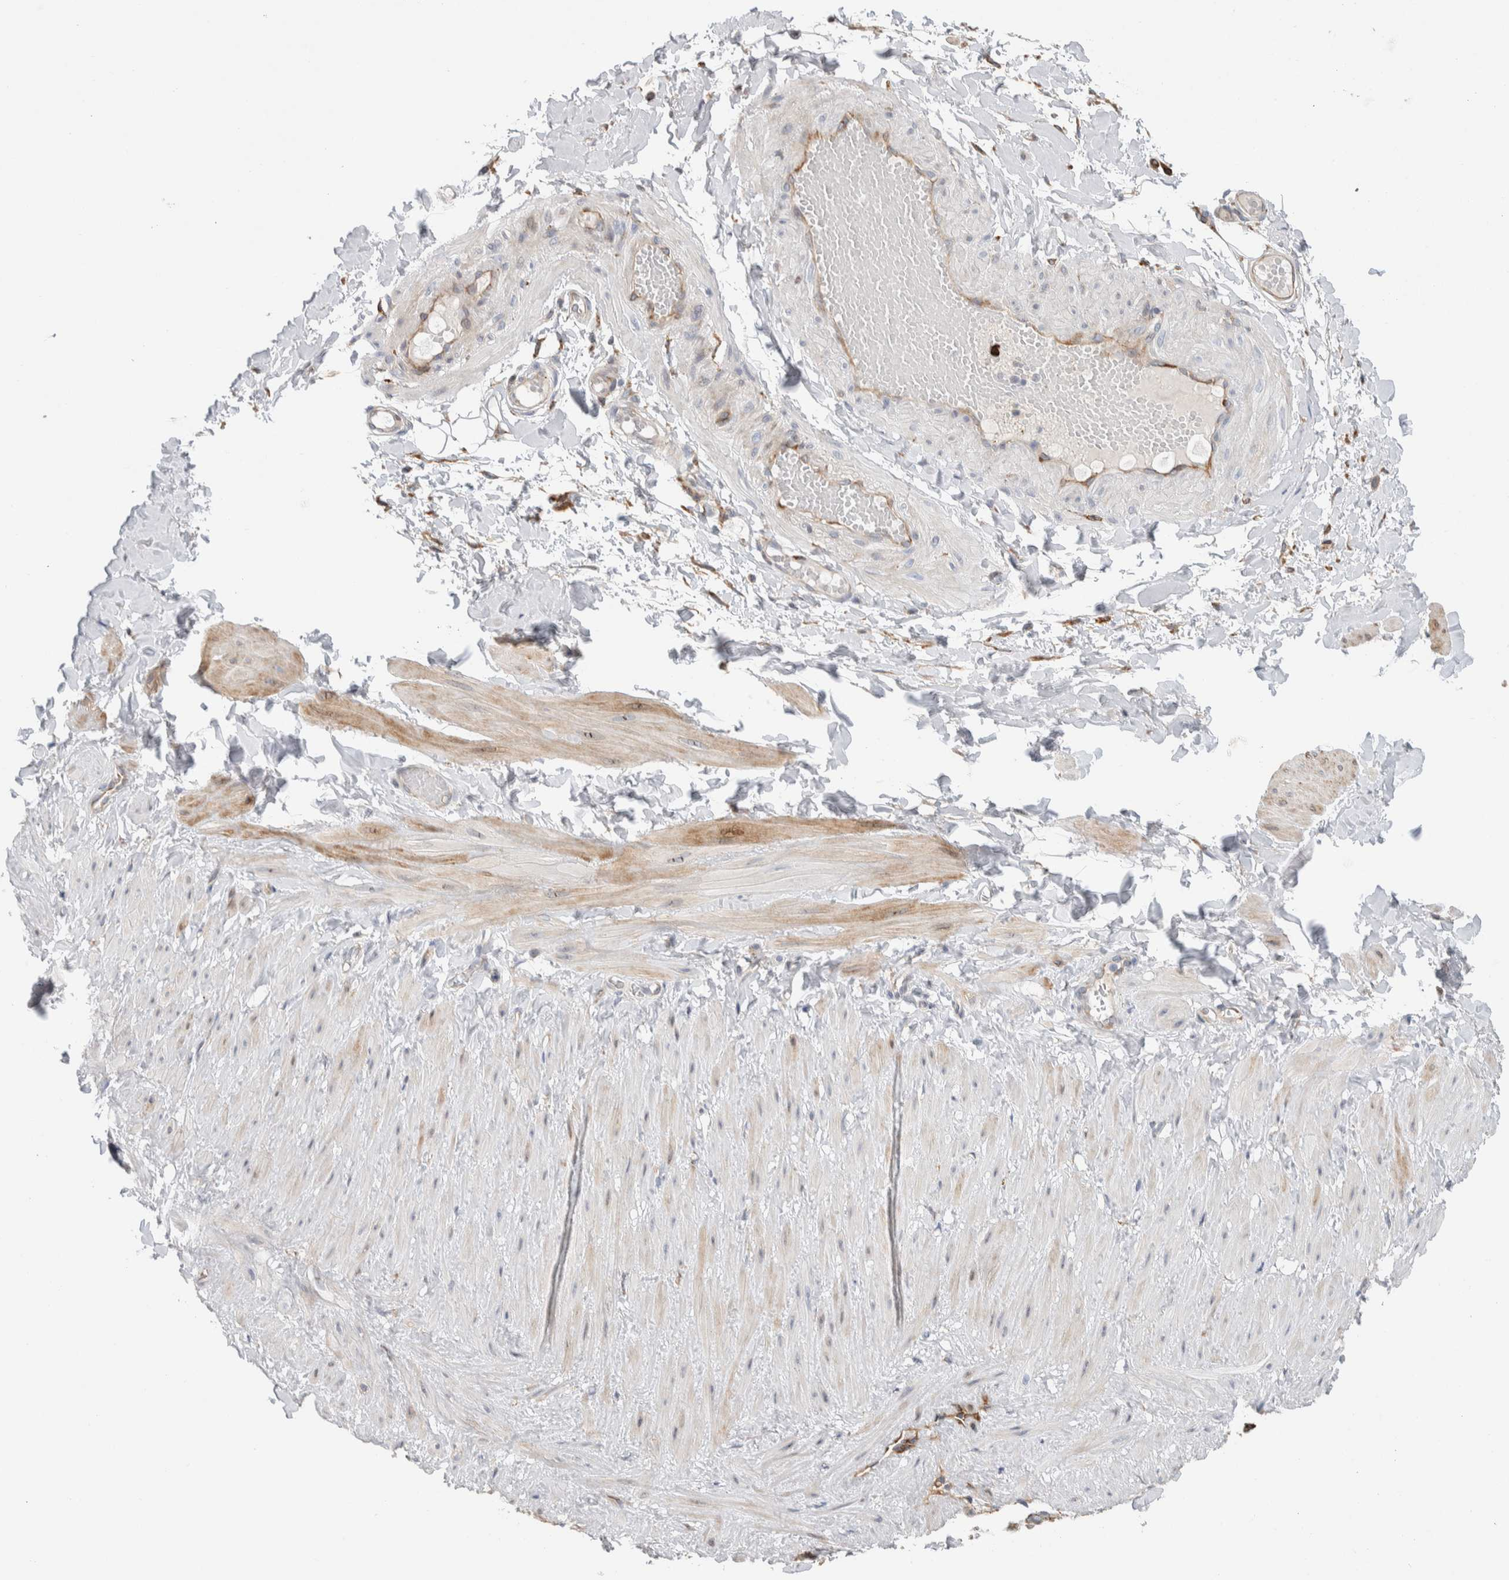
{"staining": {"intensity": "negative", "quantity": "none", "location": "none"}, "tissue": "adipose tissue", "cell_type": "Adipocytes", "image_type": "normal", "snomed": [{"axis": "morphology", "description": "Normal tissue, NOS"}, {"axis": "topography", "description": "Adipose tissue"}, {"axis": "topography", "description": "Vascular tissue"}, {"axis": "topography", "description": "Peripheral nerve tissue"}], "caption": "High power microscopy micrograph of an immunohistochemistry photomicrograph of benign adipose tissue, revealing no significant expression in adipocytes. (IHC, brightfield microscopy, high magnification).", "gene": "ENGASE", "patient": {"sex": "male", "age": 25}}